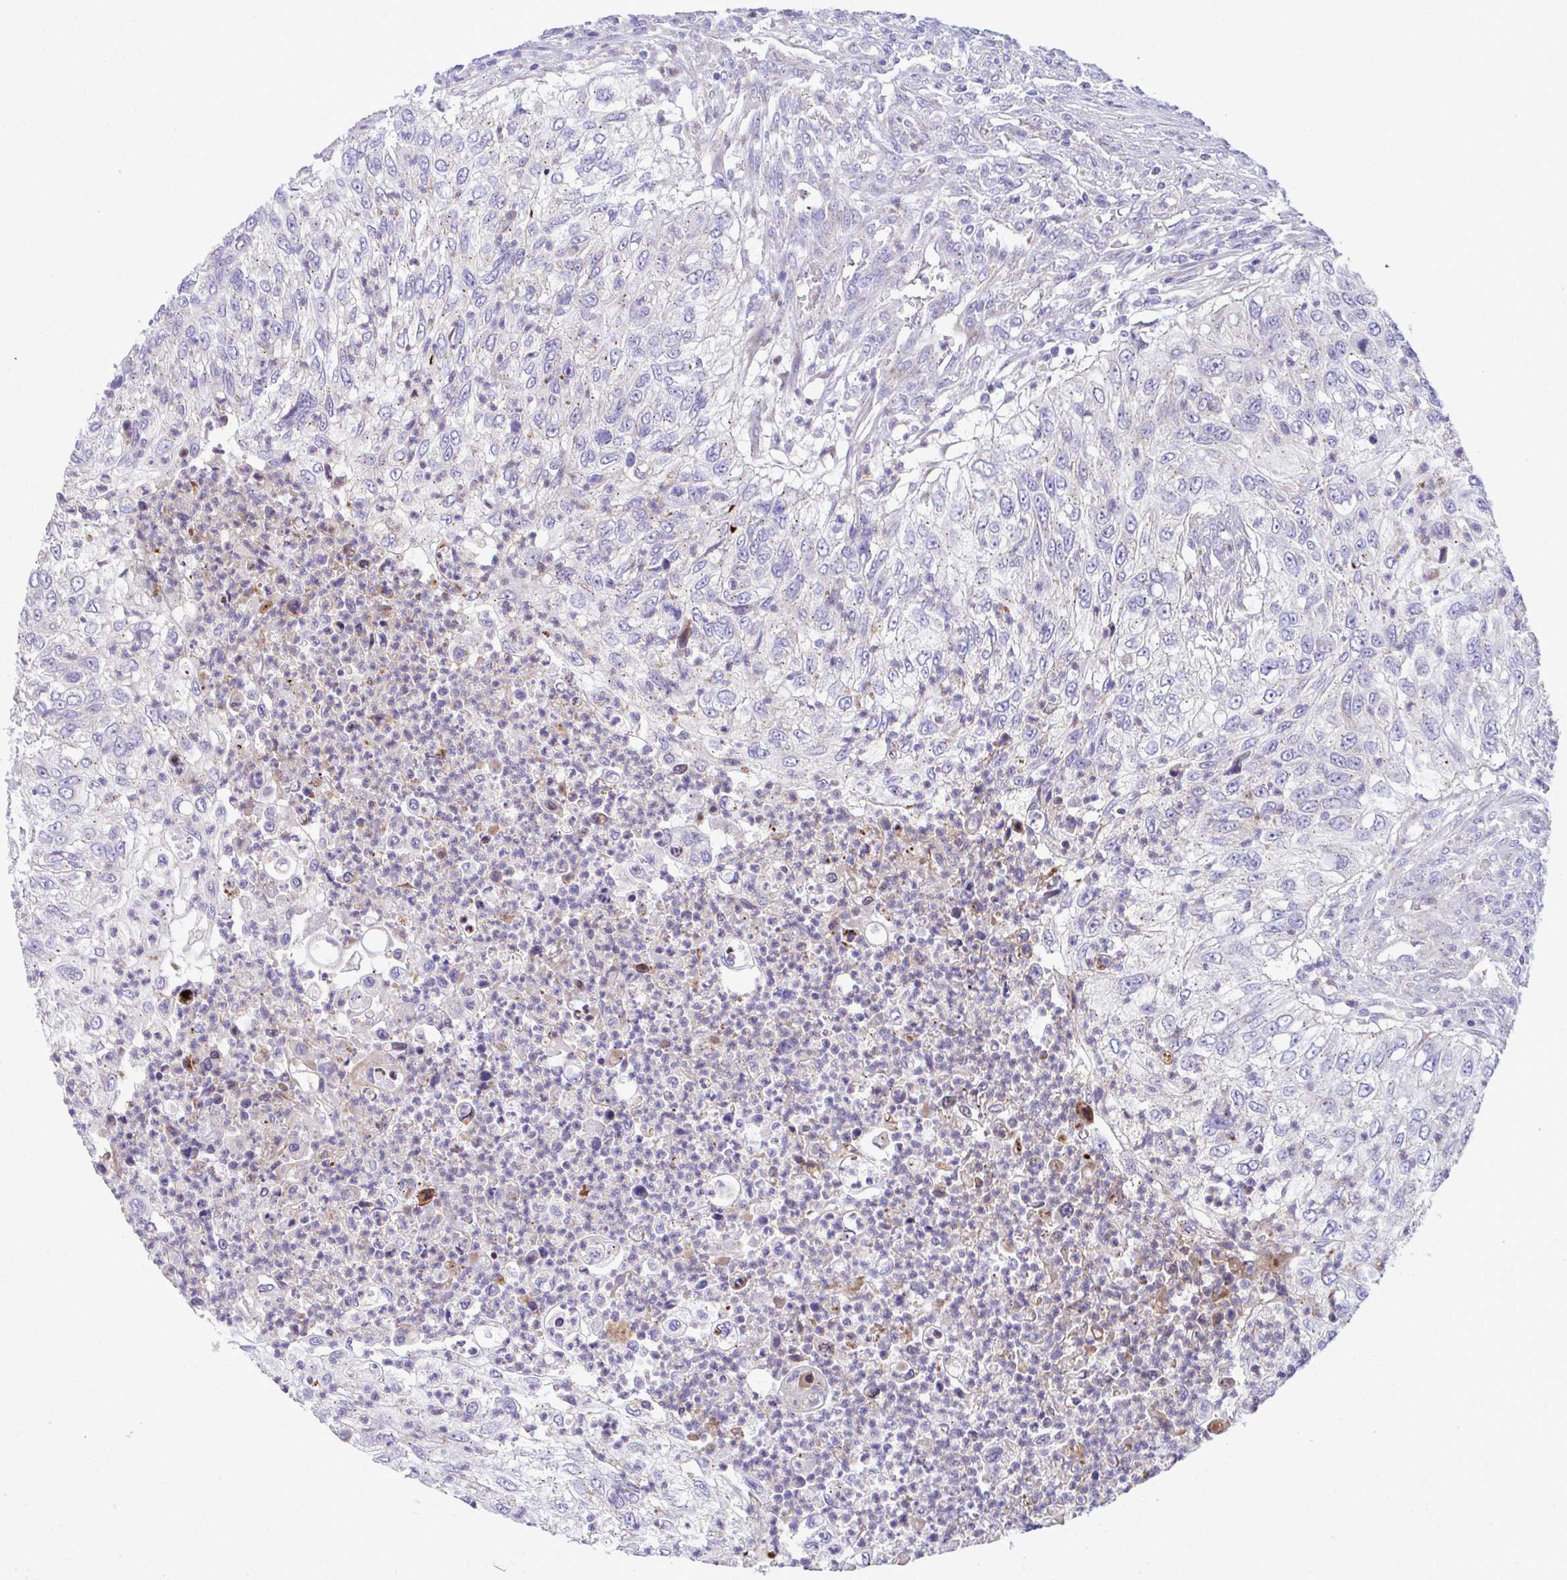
{"staining": {"intensity": "negative", "quantity": "none", "location": "none"}, "tissue": "urothelial cancer", "cell_type": "Tumor cells", "image_type": "cancer", "snomed": [{"axis": "morphology", "description": "Urothelial carcinoma, High grade"}, {"axis": "topography", "description": "Urinary bladder"}], "caption": "Protein analysis of urothelial cancer shows no significant expression in tumor cells.", "gene": "MRPS16", "patient": {"sex": "female", "age": 60}}